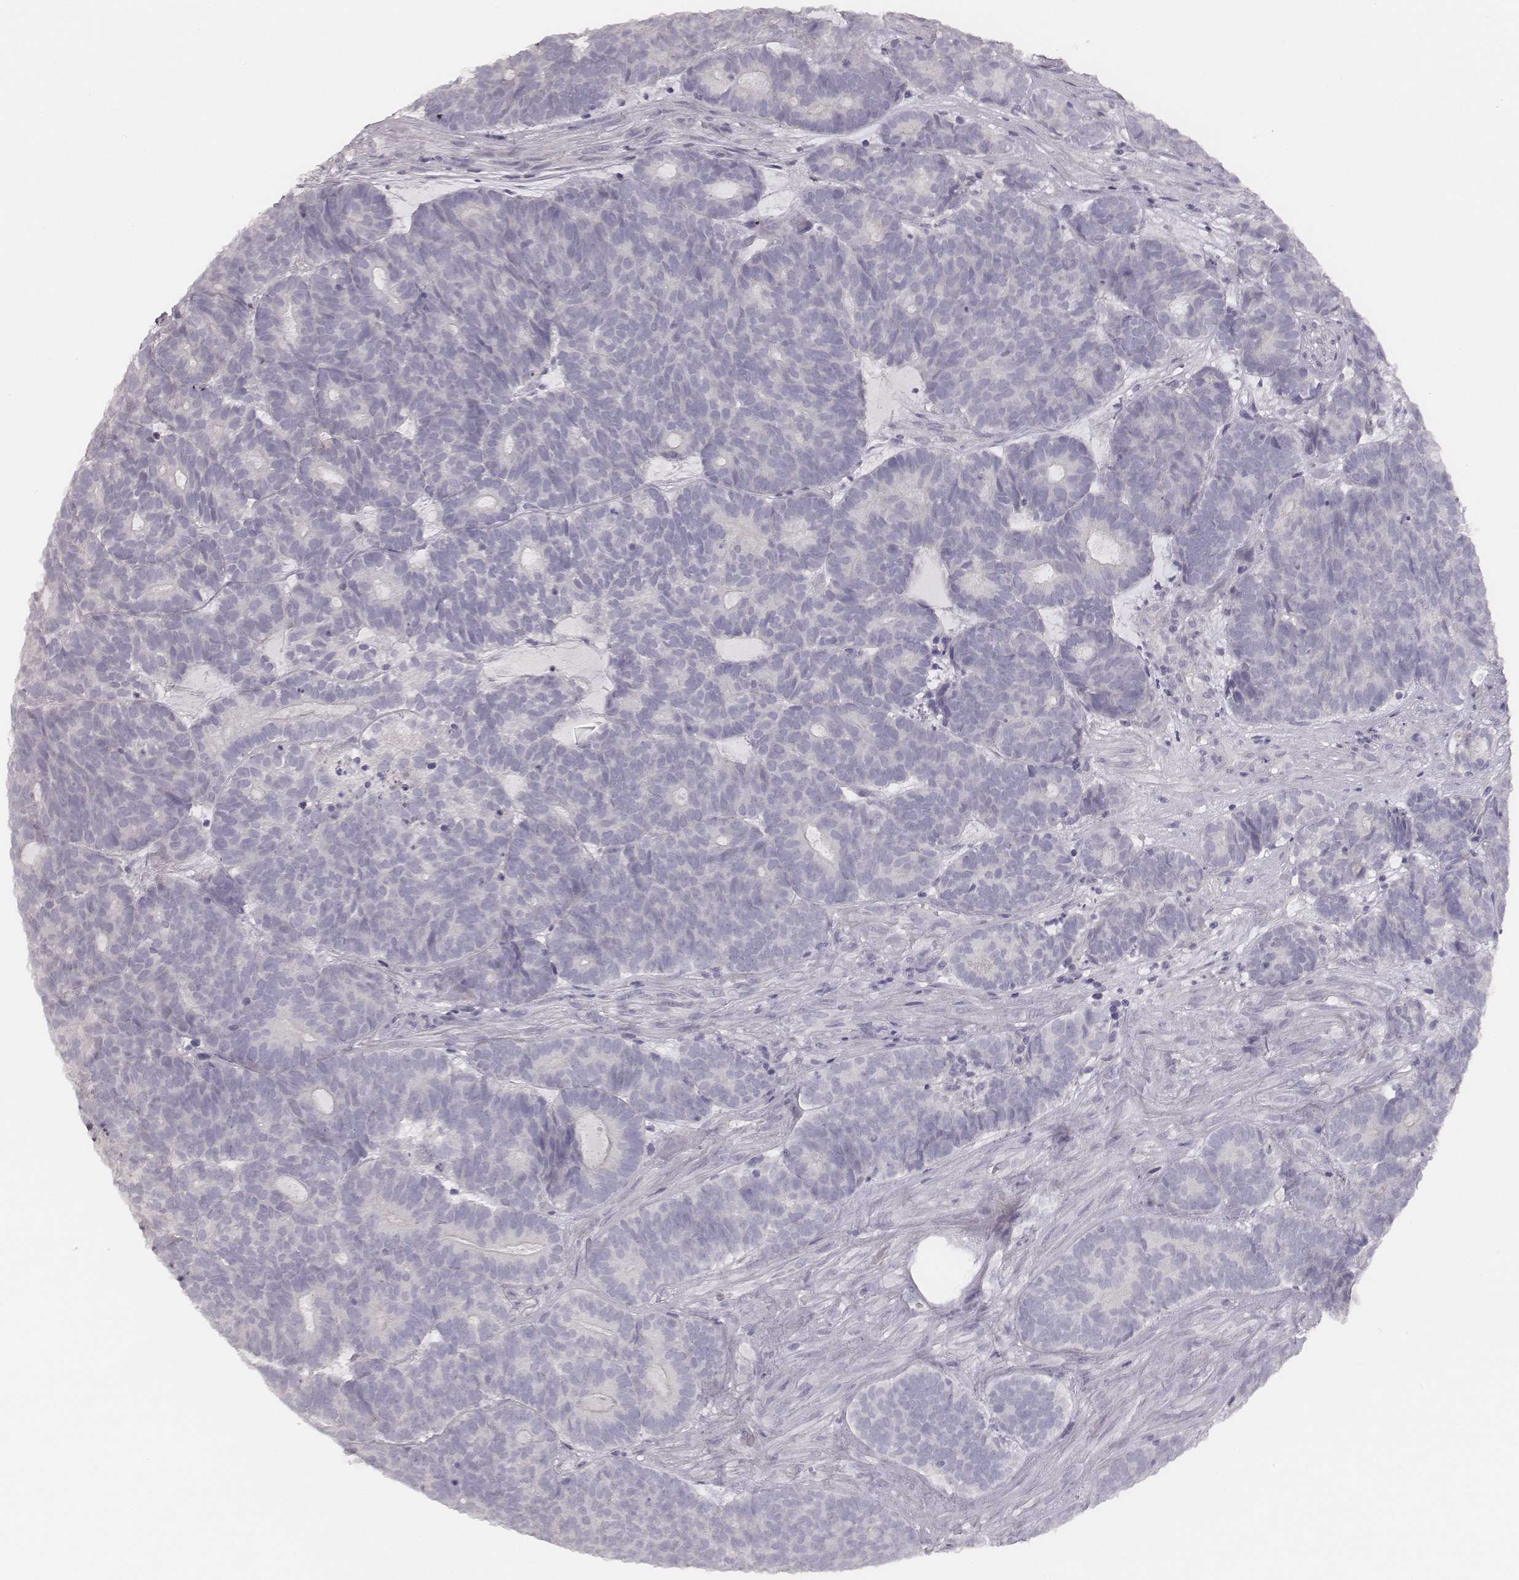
{"staining": {"intensity": "negative", "quantity": "none", "location": "none"}, "tissue": "head and neck cancer", "cell_type": "Tumor cells", "image_type": "cancer", "snomed": [{"axis": "morphology", "description": "Adenocarcinoma, NOS"}, {"axis": "topography", "description": "Head-Neck"}], "caption": "Tumor cells are negative for brown protein staining in head and neck cancer (adenocarcinoma). (IHC, brightfield microscopy, high magnification).", "gene": "MYH6", "patient": {"sex": "female", "age": 81}}